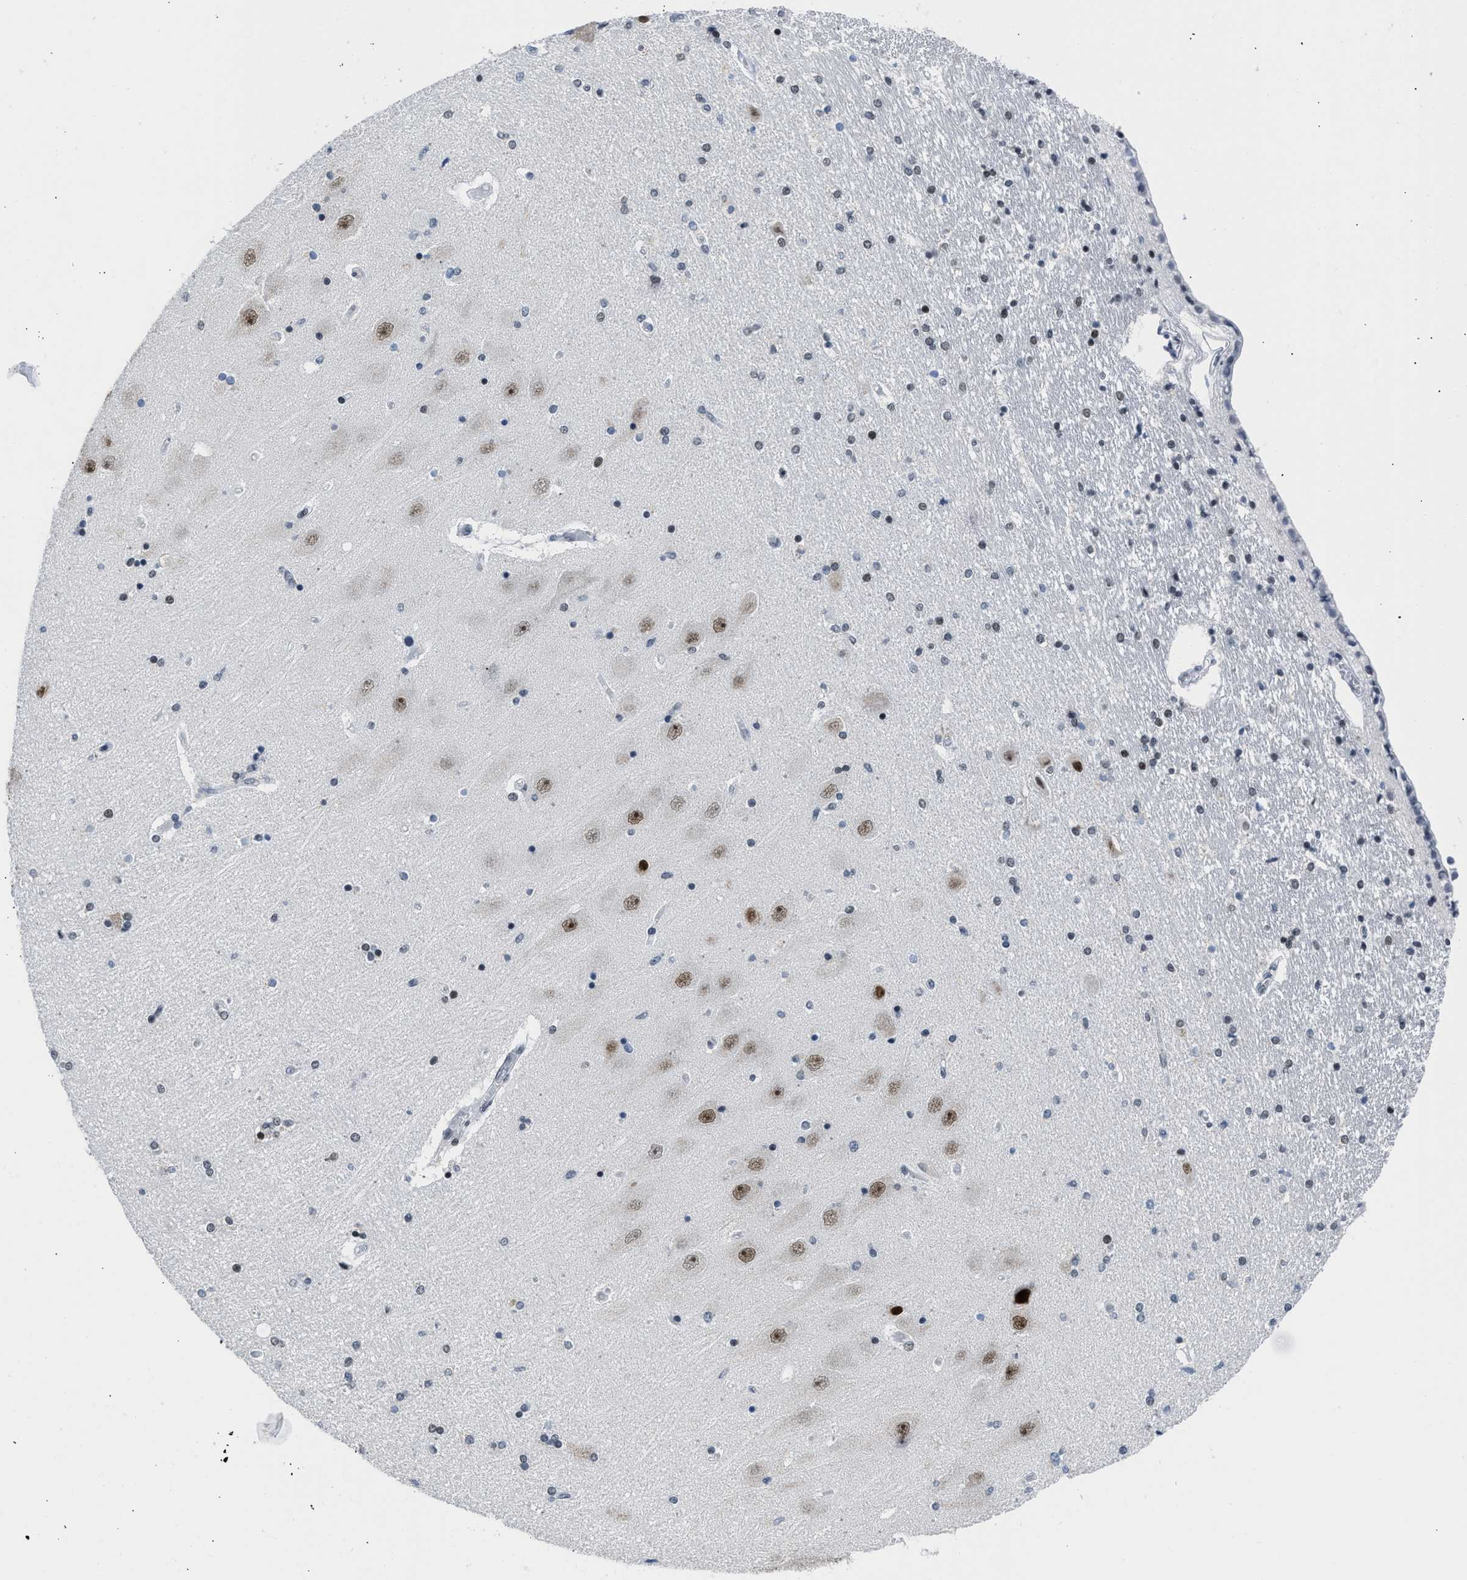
{"staining": {"intensity": "moderate", "quantity": "<25%", "location": "nuclear"}, "tissue": "hippocampus", "cell_type": "Glial cells", "image_type": "normal", "snomed": [{"axis": "morphology", "description": "Normal tissue, NOS"}, {"axis": "topography", "description": "Hippocampus"}], "caption": "This image exhibits benign hippocampus stained with immunohistochemistry (IHC) to label a protein in brown. The nuclear of glial cells show moderate positivity for the protein. Nuclei are counter-stained blue.", "gene": "TERF2IP", "patient": {"sex": "female", "age": 54}}